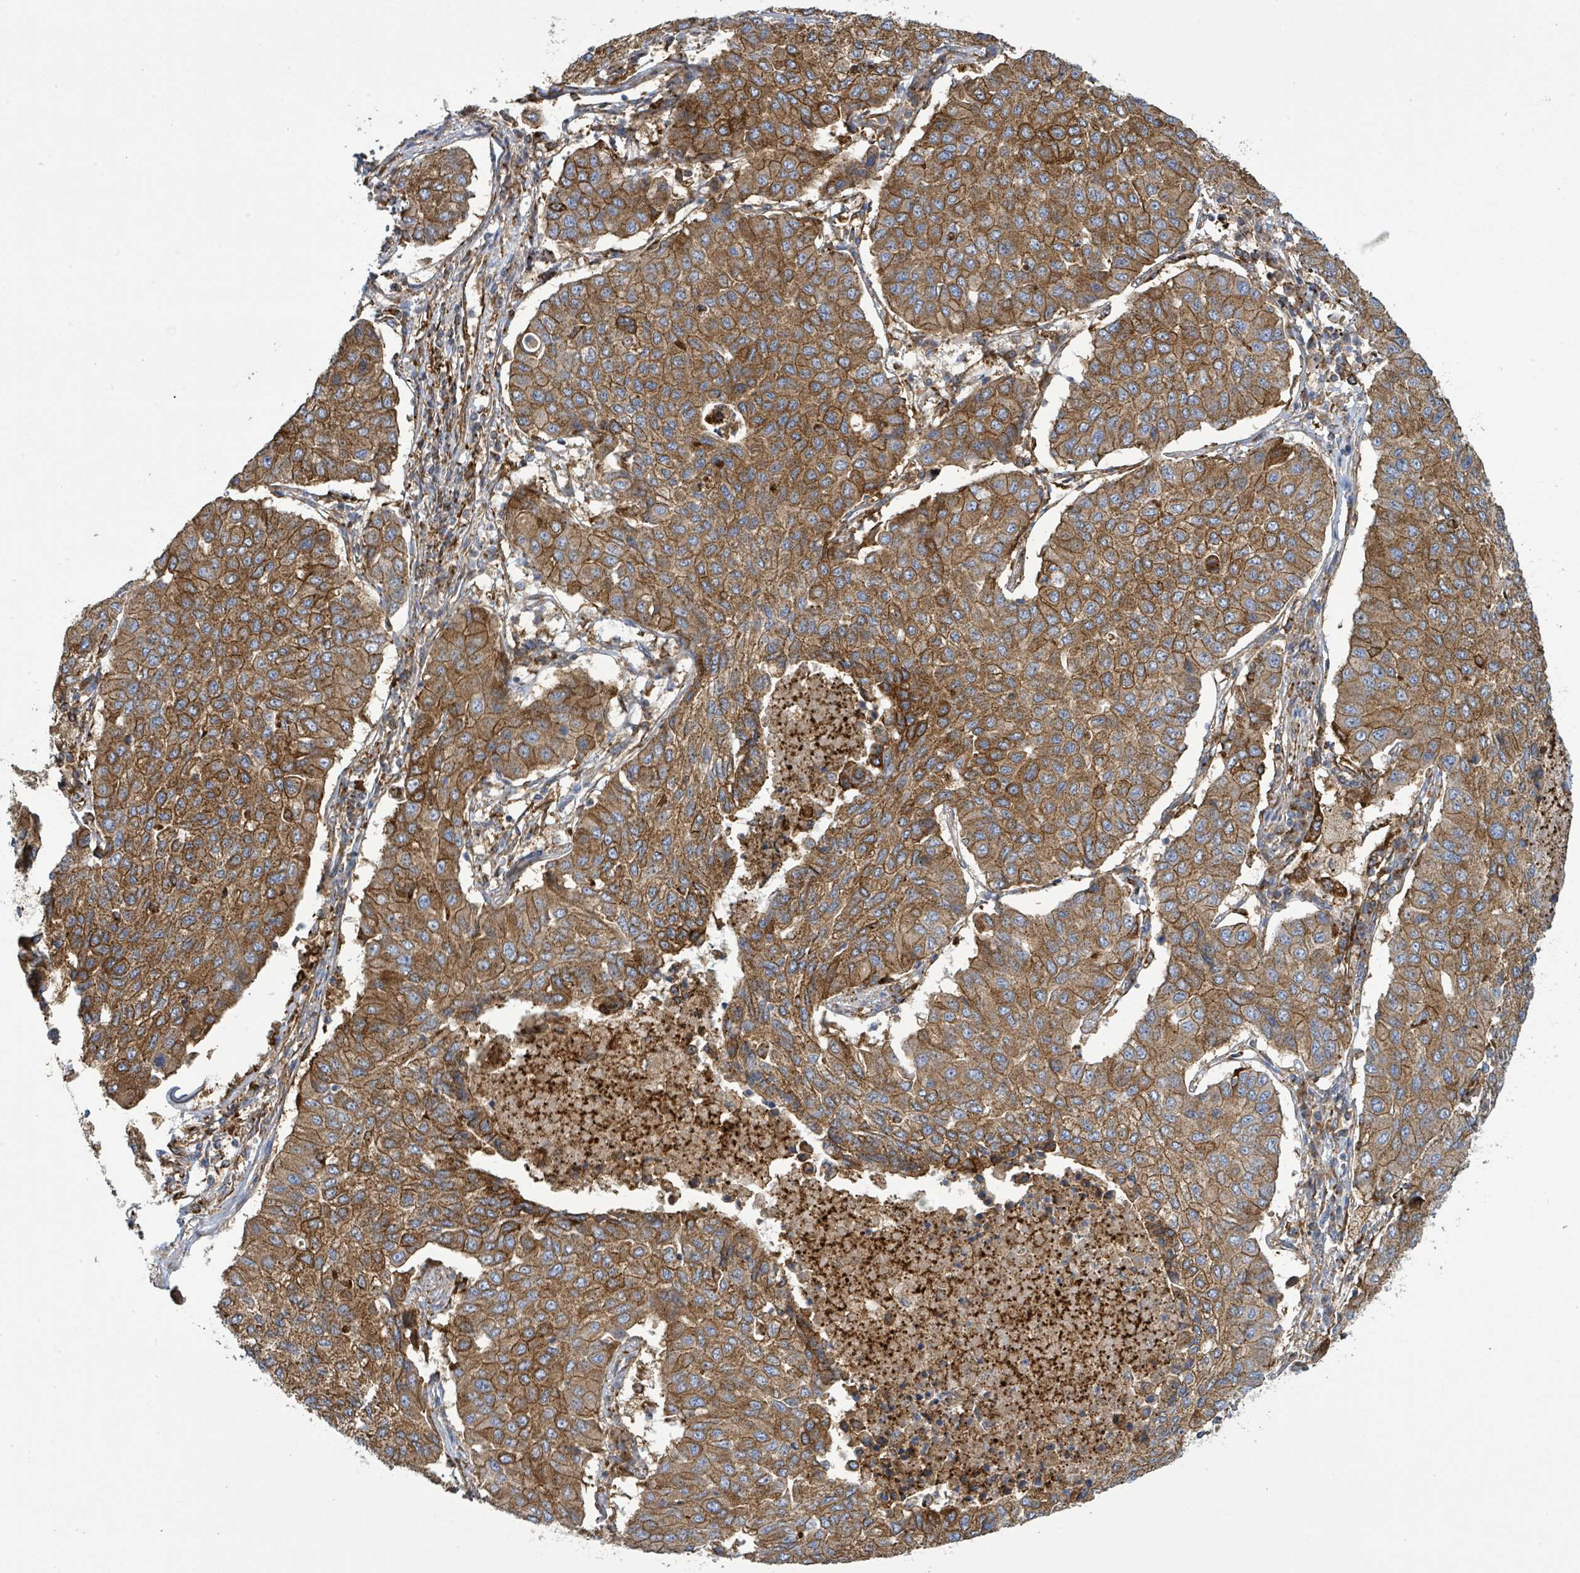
{"staining": {"intensity": "moderate", "quantity": ">75%", "location": "cytoplasmic/membranous"}, "tissue": "lung cancer", "cell_type": "Tumor cells", "image_type": "cancer", "snomed": [{"axis": "morphology", "description": "Squamous cell carcinoma, NOS"}, {"axis": "topography", "description": "Lung"}], "caption": "An image of human lung cancer stained for a protein shows moderate cytoplasmic/membranous brown staining in tumor cells. The staining was performed using DAB, with brown indicating positive protein expression. Nuclei are stained blue with hematoxylin.", "gene": "EGFL7", "patient": {"sex": "male", "age": 74}}